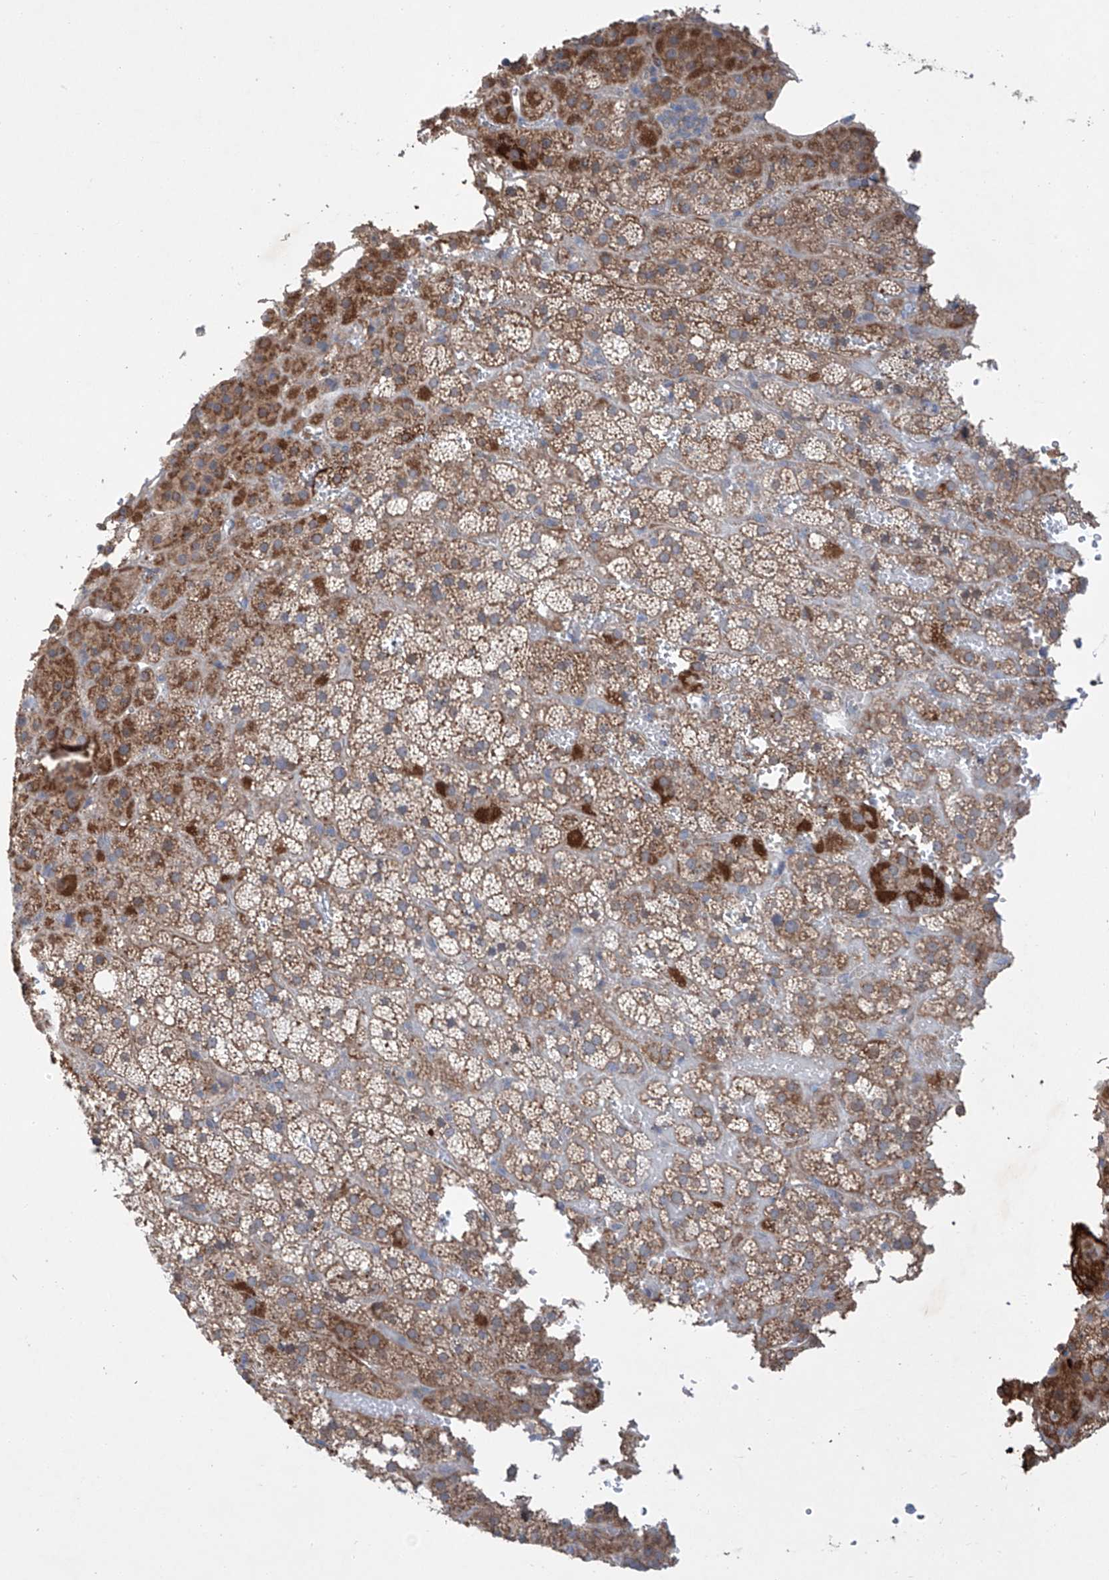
{"staining": {"intensity": "moderate", "quantity": "25%-75%", "location": "cytoplasmic/membranous"}, "tissue": "adrenal gland", "cell_type": "Glandular cells", "image_type": "normal", "snomed": [{"axis": "morphology", "description": "Normal tissue, NOS"}, {"axis": "topography", "description": "Adrenal gland"}], "caption": "Brown immunohistochemical staining in unremarkable adrenal gland demonstrates moderate cytoplasmic/membranous positivity in approximately 25%-75% of glandular cells.", "gene": "SIX4", "patient": {"sex": "female", "age": 59}}